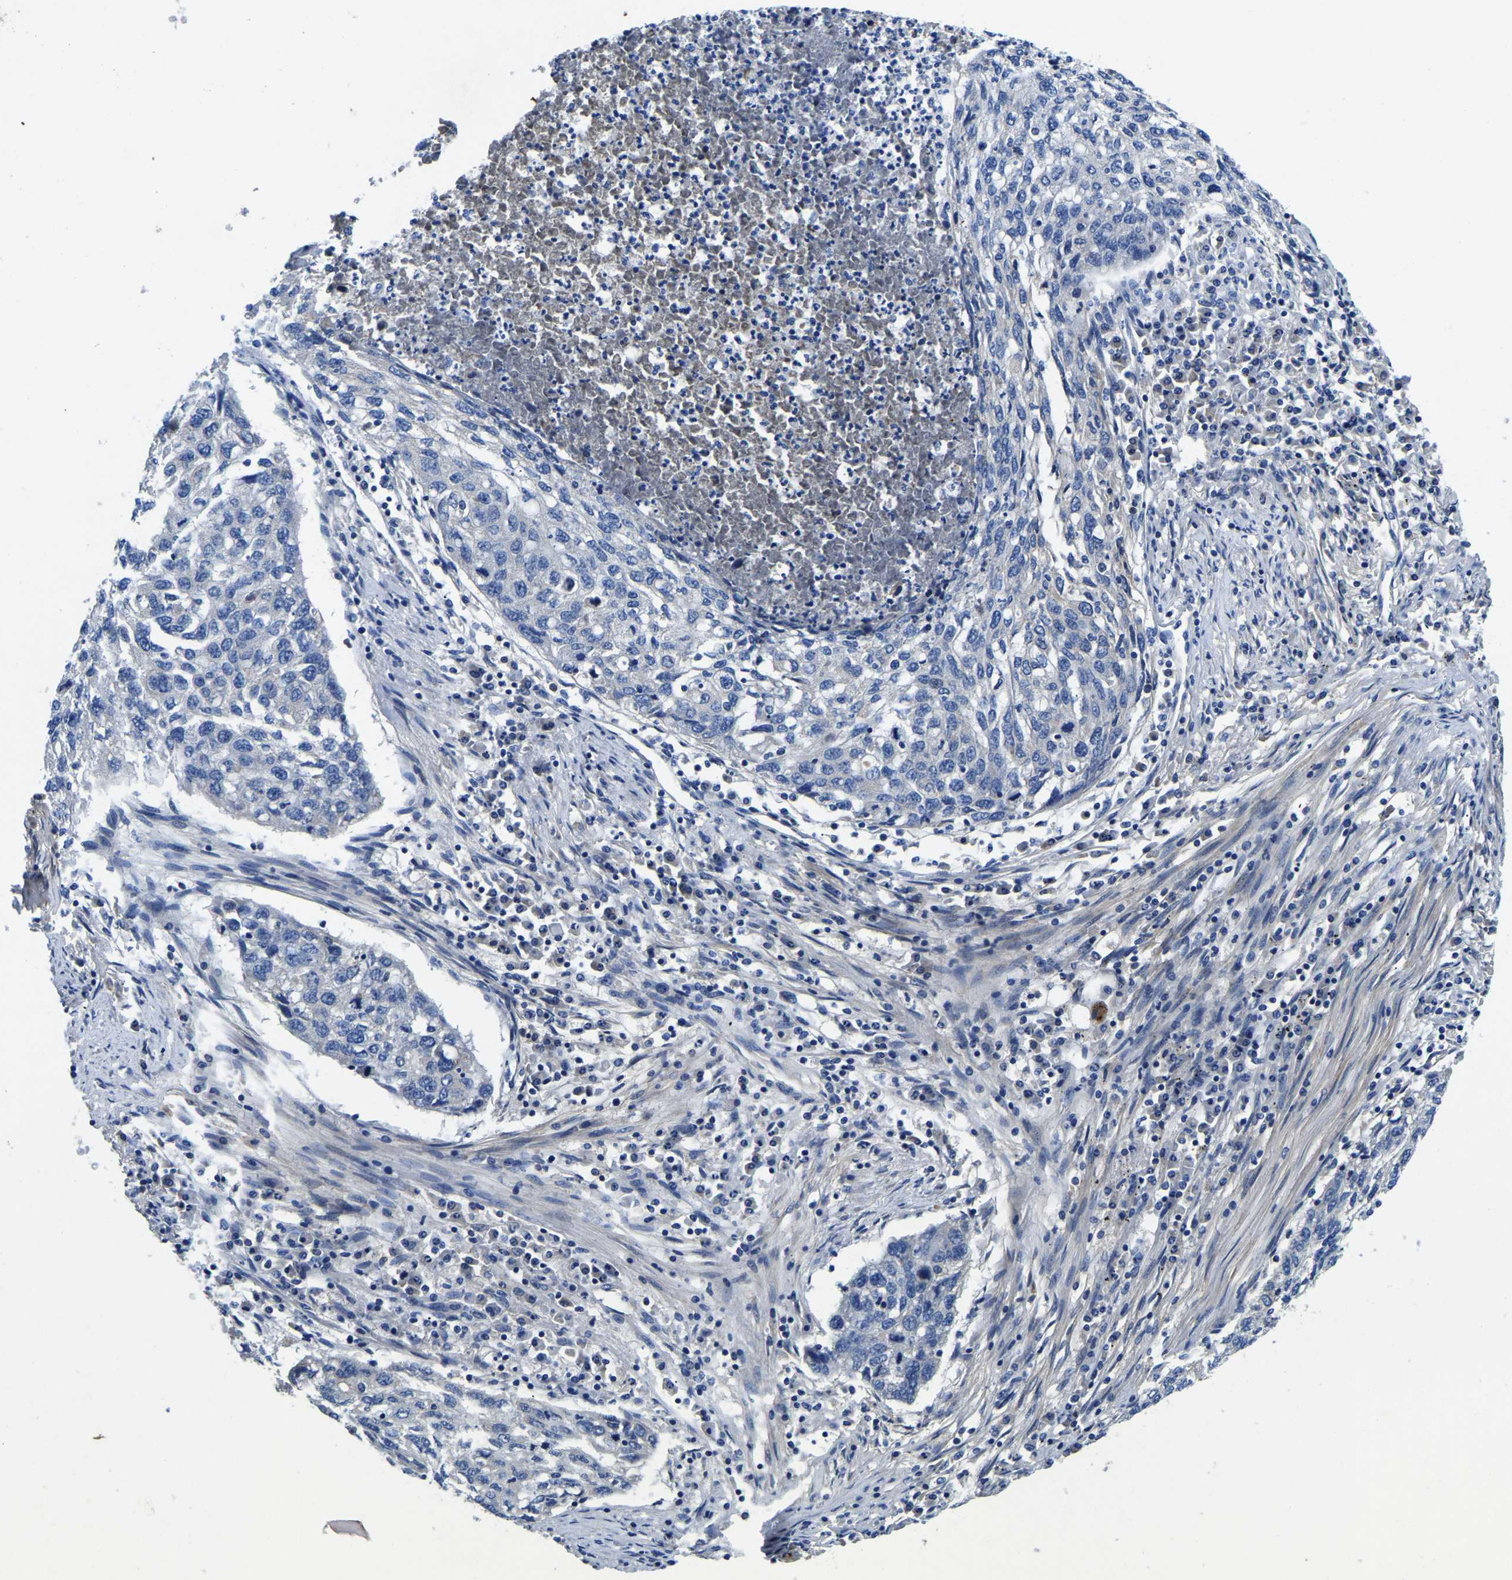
{"staining": {"intensity": "negative", "quantity": "none", "location": "none"}, "tissue": "lung cancer", "cell_type": "Tumor cells", "image_type": "cancer", "snomed": [{"axis": "morphology", "description": "Squamous cell carcinoma, NOS"}, {"axis": "topography", "description": "Lung"}], "caption": "Tumor cells are negative for brown protein staining in squamous cell carcinoma (lung).", "gene": "STAT2", "patient": {"sex": "female", "age": 63}}